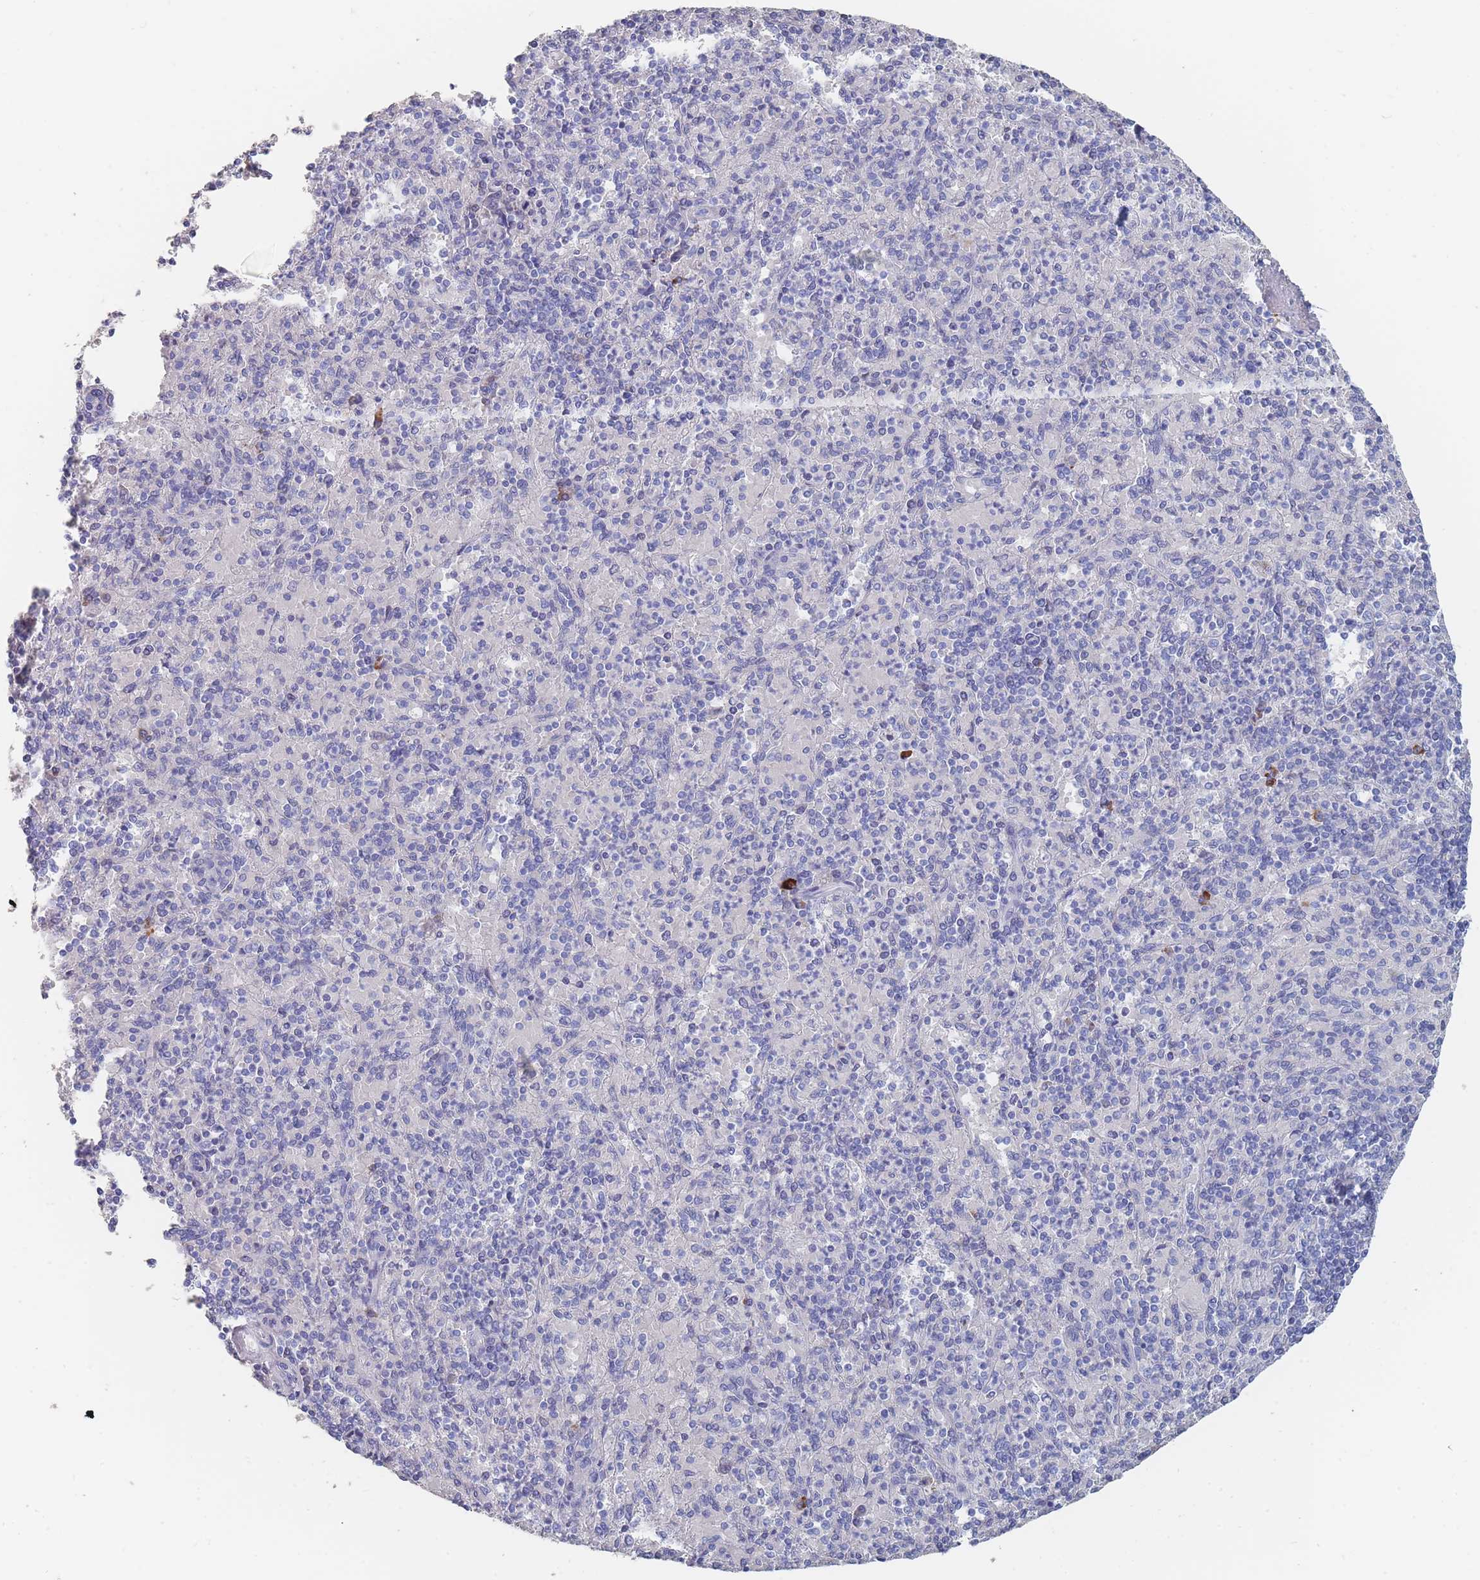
{"staining": {"intensity": "negative", "quantity": "none", "location": "none"}, "tissue": "spleen", "cell_type": "Cells in red pulp", "image_type": "normal", "snomed": [{"axis": "morphology", "description": "Normal tissue, NOS"}, {"axis": "topography", "description": "Spleen"}], "caption": "The immunohistochemistry (IHC) micrograph has no significant positivity in cells in red pulp of spleen. Brightfield microscopy of immunohistochemistry stained with DAB (brown) and hematoxylin (blue), captured at high magnification.", "gene": "SLC25A35", "patient": {"sex": "male", "age": 82}}